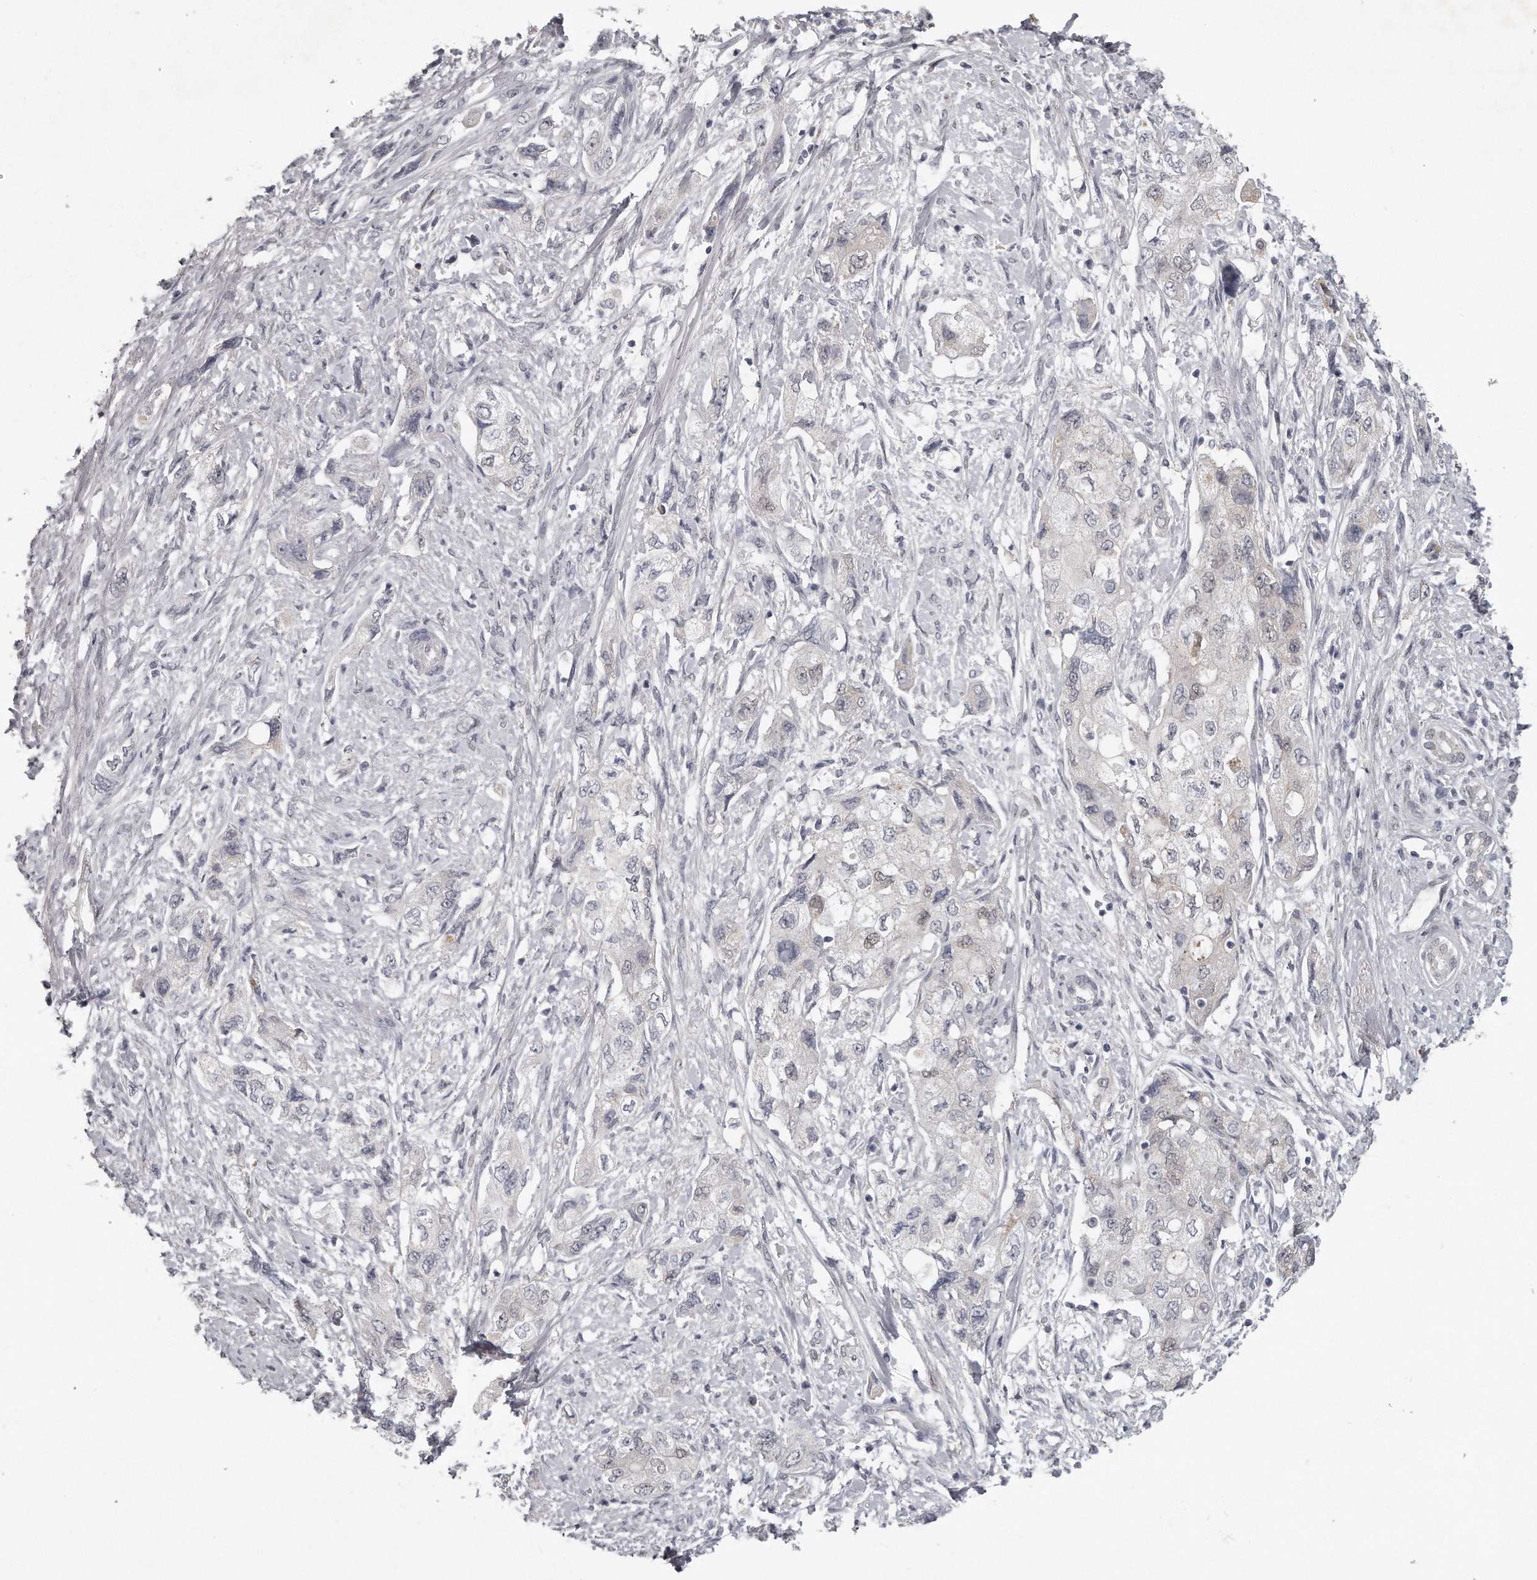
{"staining": {"intensity": "weak", "quantity": "<25%", "location": "nuclear"}, "tissue": "pancreatic cancer", "cell_type": "Tumor cells", "image_type": "cancer", "snomed": [{"axis": "morphology", "description": "Adenocarcinoma, NOS"}, {"axis": "topography", "description": "Pancreas"}], "caption": "High magnification brightfield microscopy of pancreatic cancer (adenocarcinoma) stained with DAB (3,3'-diaminobenzidine) (brown) and counterstained with hematoxylin (blue): tumor cells show no significant positivity.", "gene": "GGCT", "patient": {"sex": "female", "age": 73}}